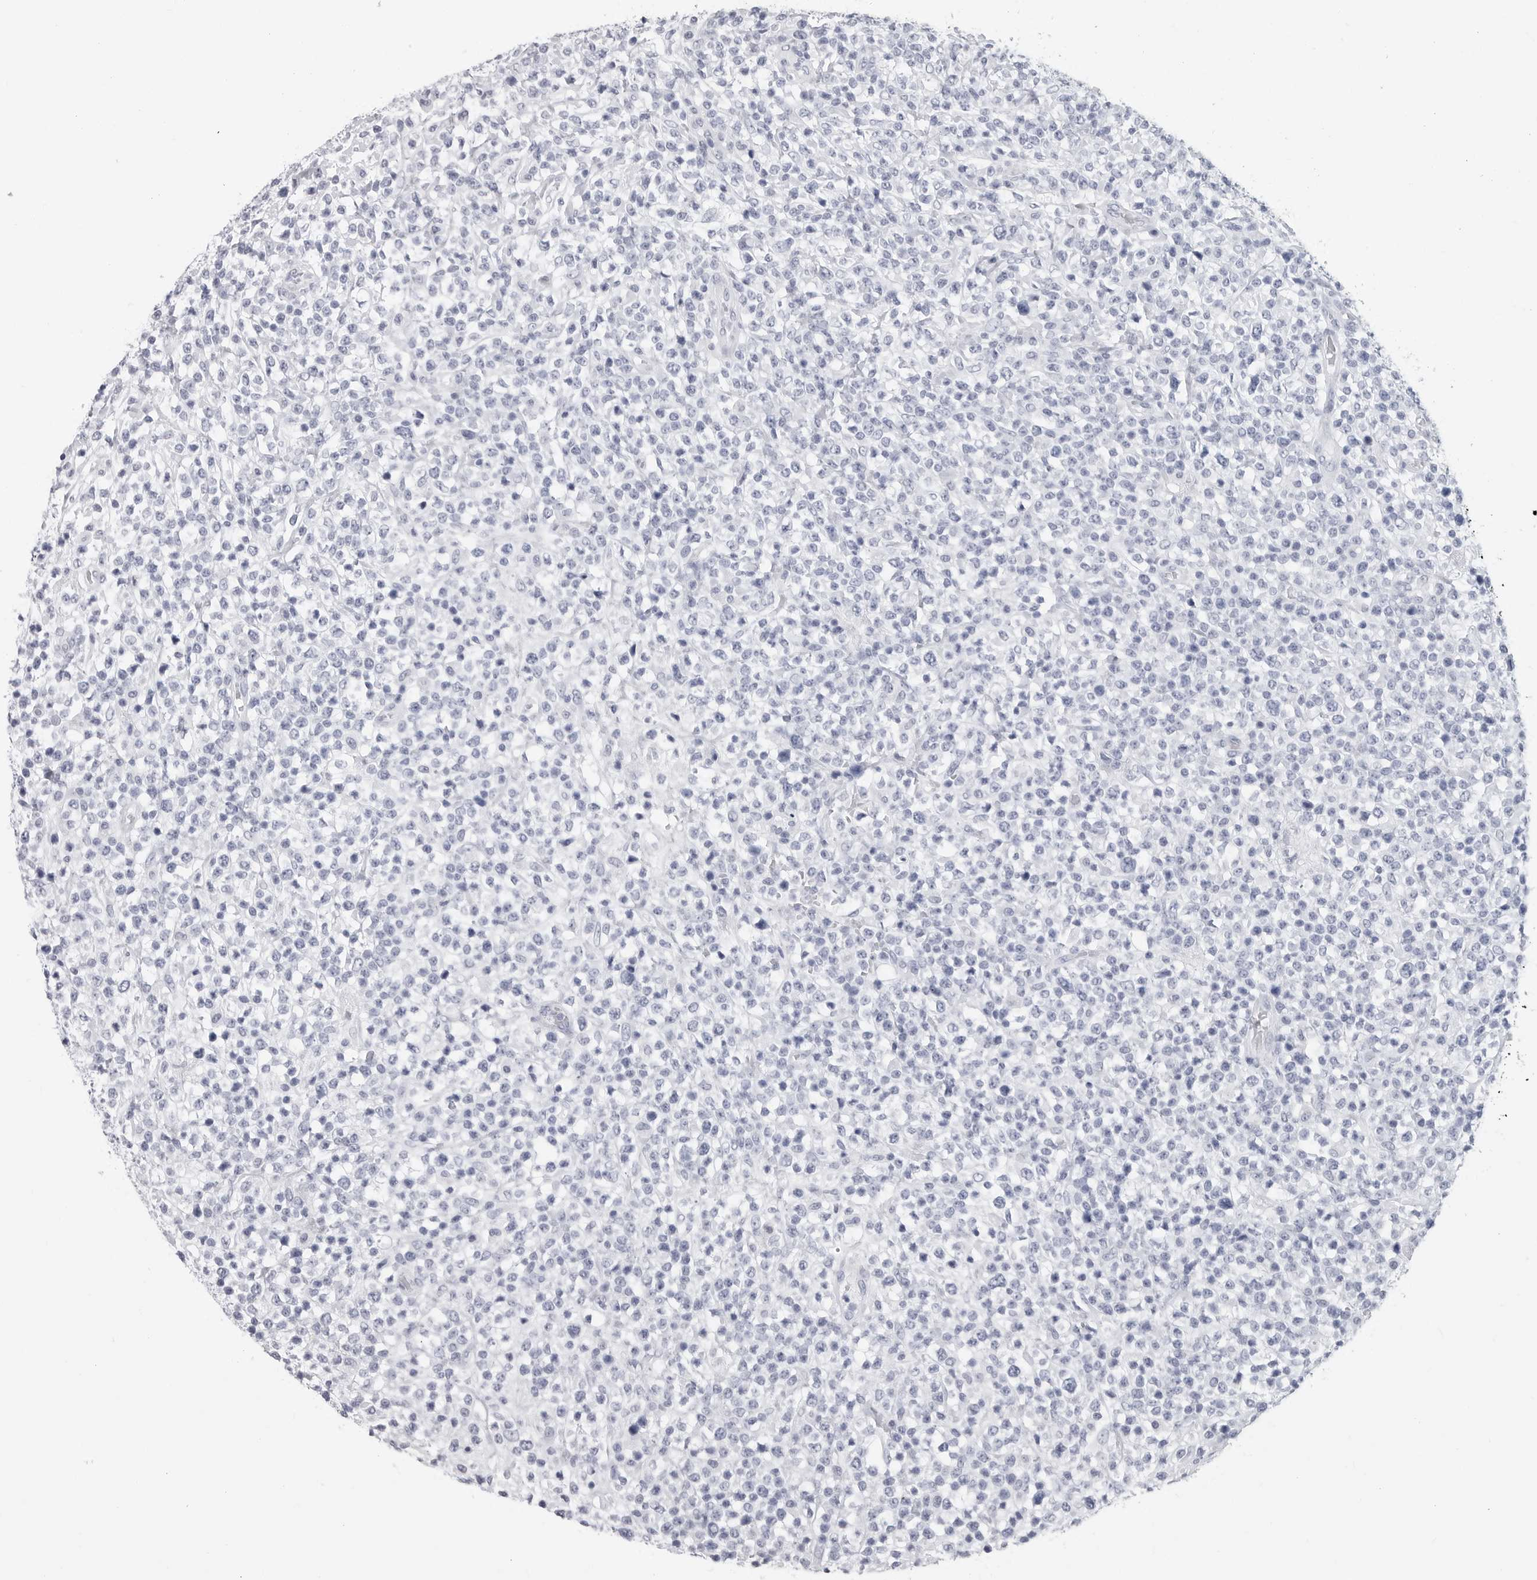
{"staining": {"intensity": "negative", "quantity": "none", "location": "none"}, "tissue": "lymphoma", "cell_type": "Tumor cells", "image_type": "cancer", "snomed": [{"axis": "morphology", "description": "Malignant lymphoma, non-Hodgkin's type, High grade"}, {"axis": "topography", "description": "Colon"}], "caption": "This is an immunohistochemistry (IHC) micrograph of lymphoma. There is no staining in tumor cells.", "gene": "CSH1", "patient": {"sex": "female", "age": 53}}